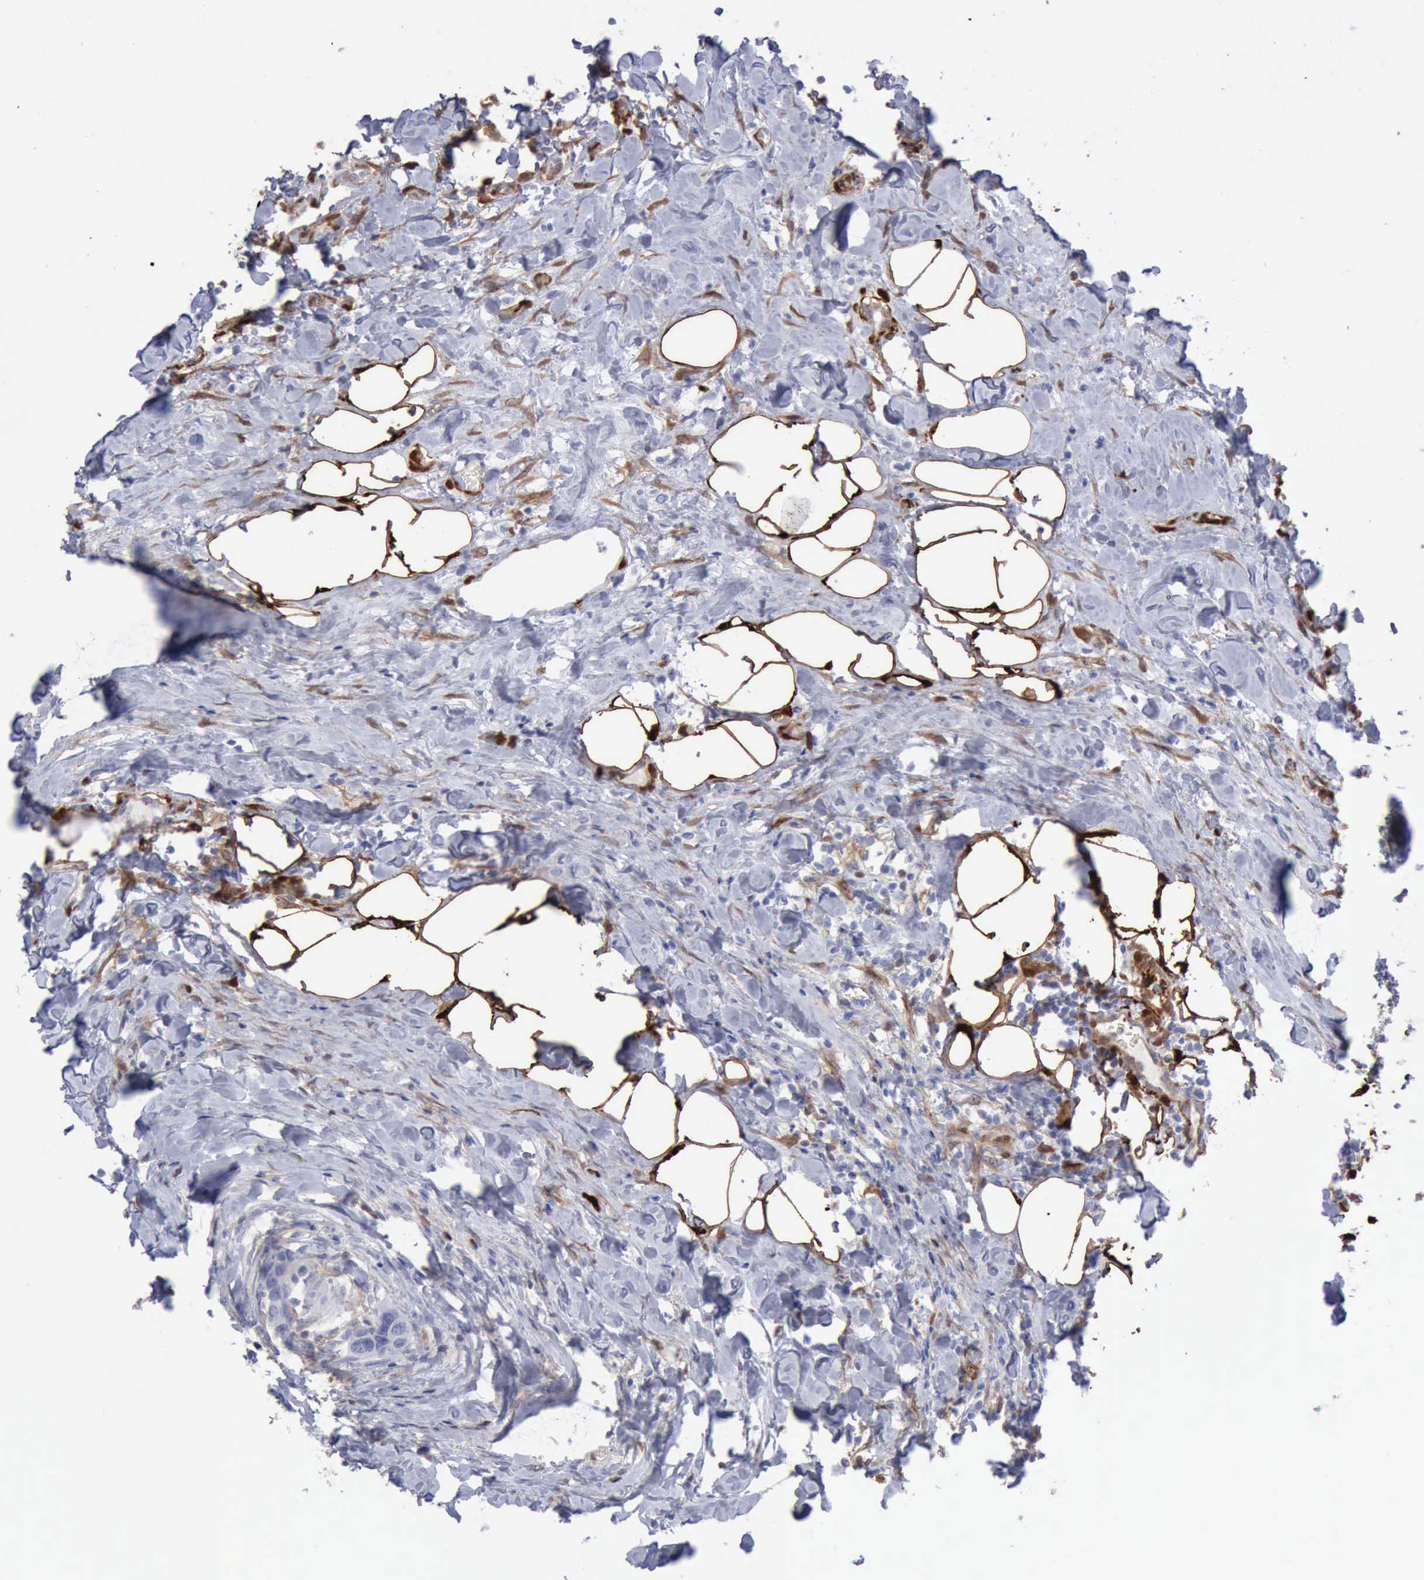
{"staining": {"intensity": "negative", "quantity": "none", "location": "none"}, "tissue": "breast cancer", "cell_type": "Tumor cells", "image_type": "cancer", "snomed": [{"axis": "morphology", "description": "Duct carcinoma"}, {"axis": "topography", "description": "Breast"}], "caption": "Breast cancer (infiltrating ductal carcinoma) stained for a protein using immunohistochemistry (IHC) displays no expression tumor cells.", "gene": "FHL1", "patient": {"sex": "female", "age": 37}}